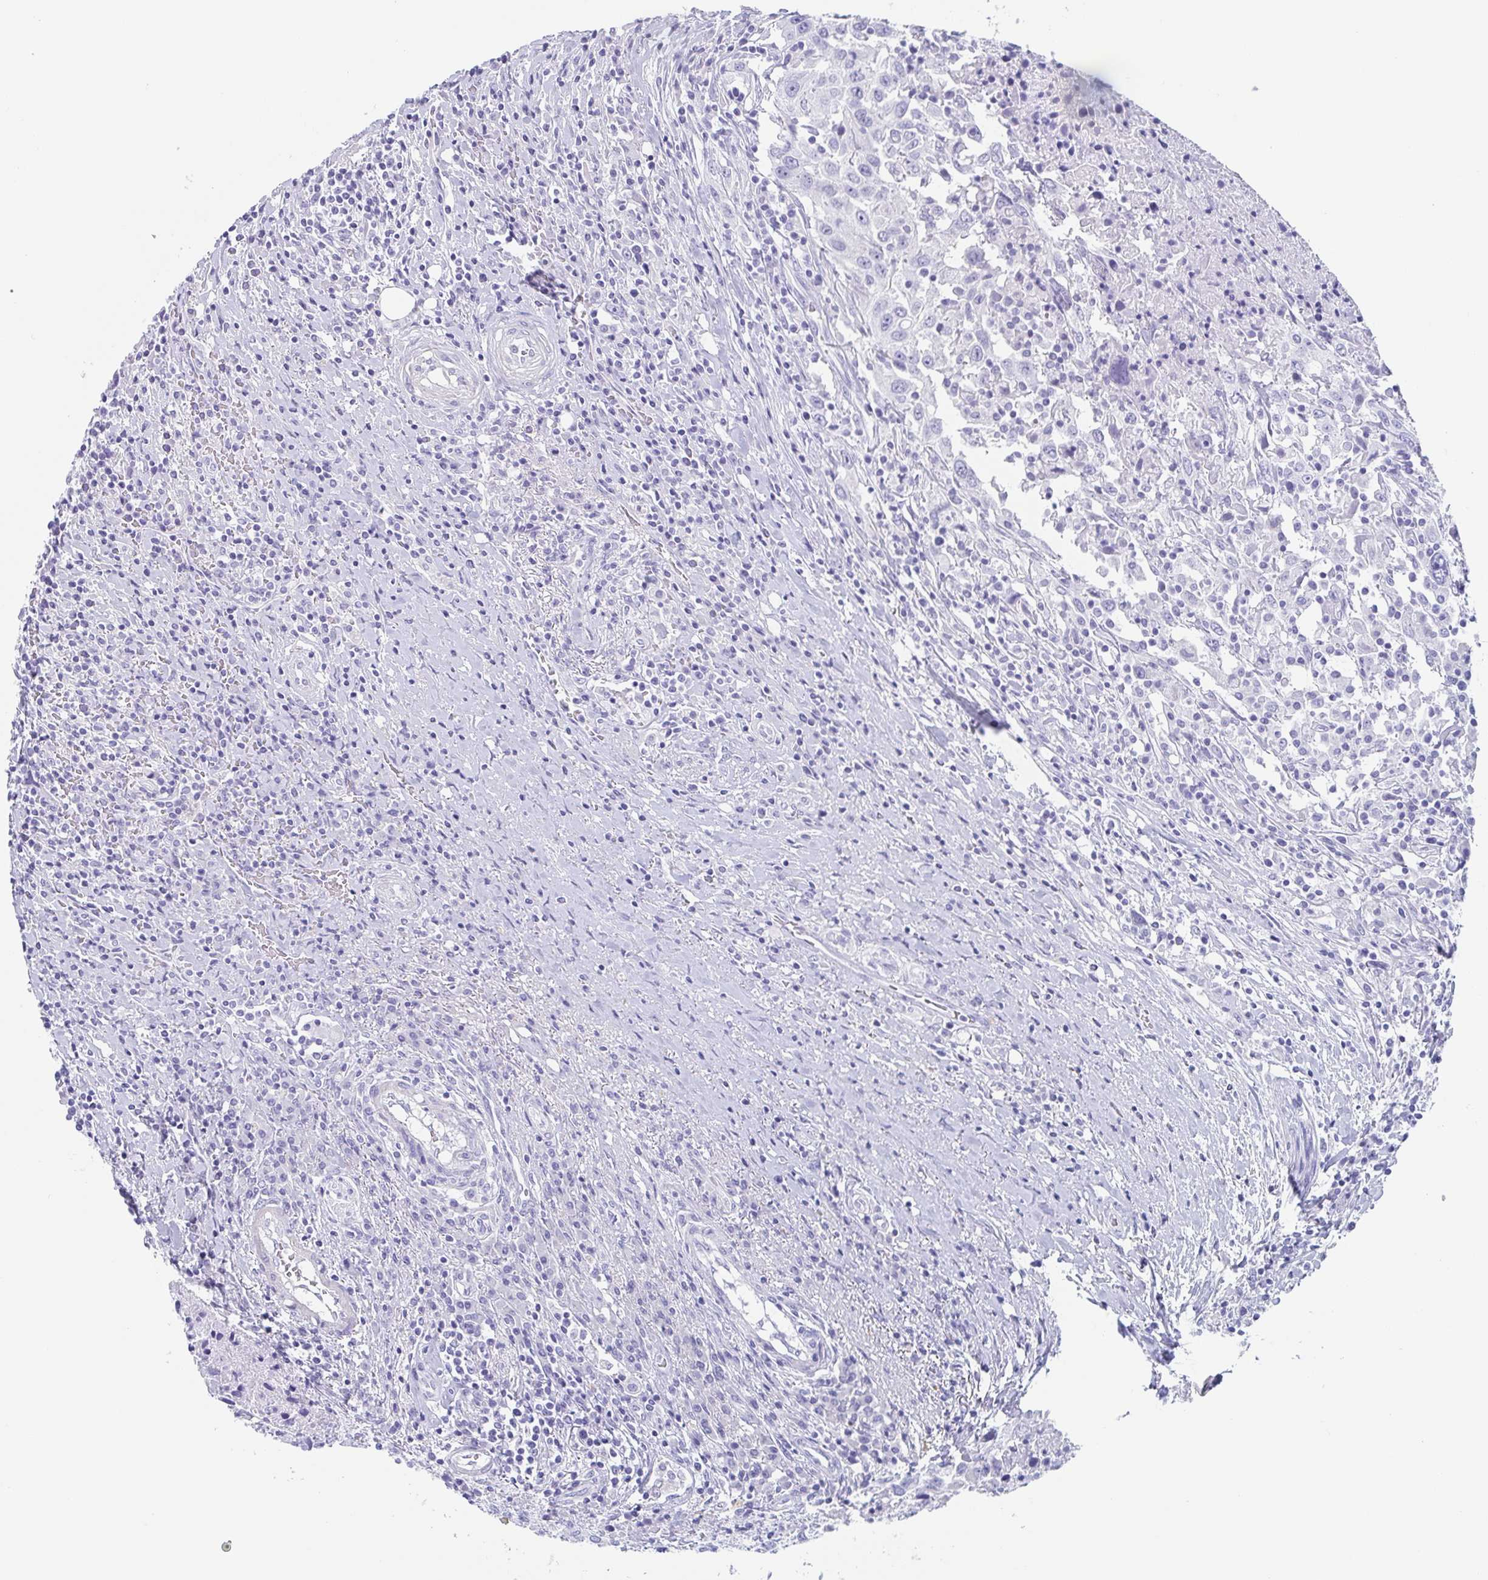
{"staining": {"intensity": "negative", "quantity": "none", "location": "none"}, "tissue": "urothelial cancer", "cell_type": "Tumor cells", "image_type": "cancer", "snomed": [{"axis": "morphology", "description": "Urothelial carcinoma, High grade"}, {"axis": "topography", "description": "Urinary bladder"}], "caption": "Tumor cells show no significant protein staining in urothelial carcinoma (high-grade). (DAB immunohistochemistry visualized using brightfield microscopy, high magnification).", "gene": "TAGLN3", "patient": {"sex": "male", "age": 61}}